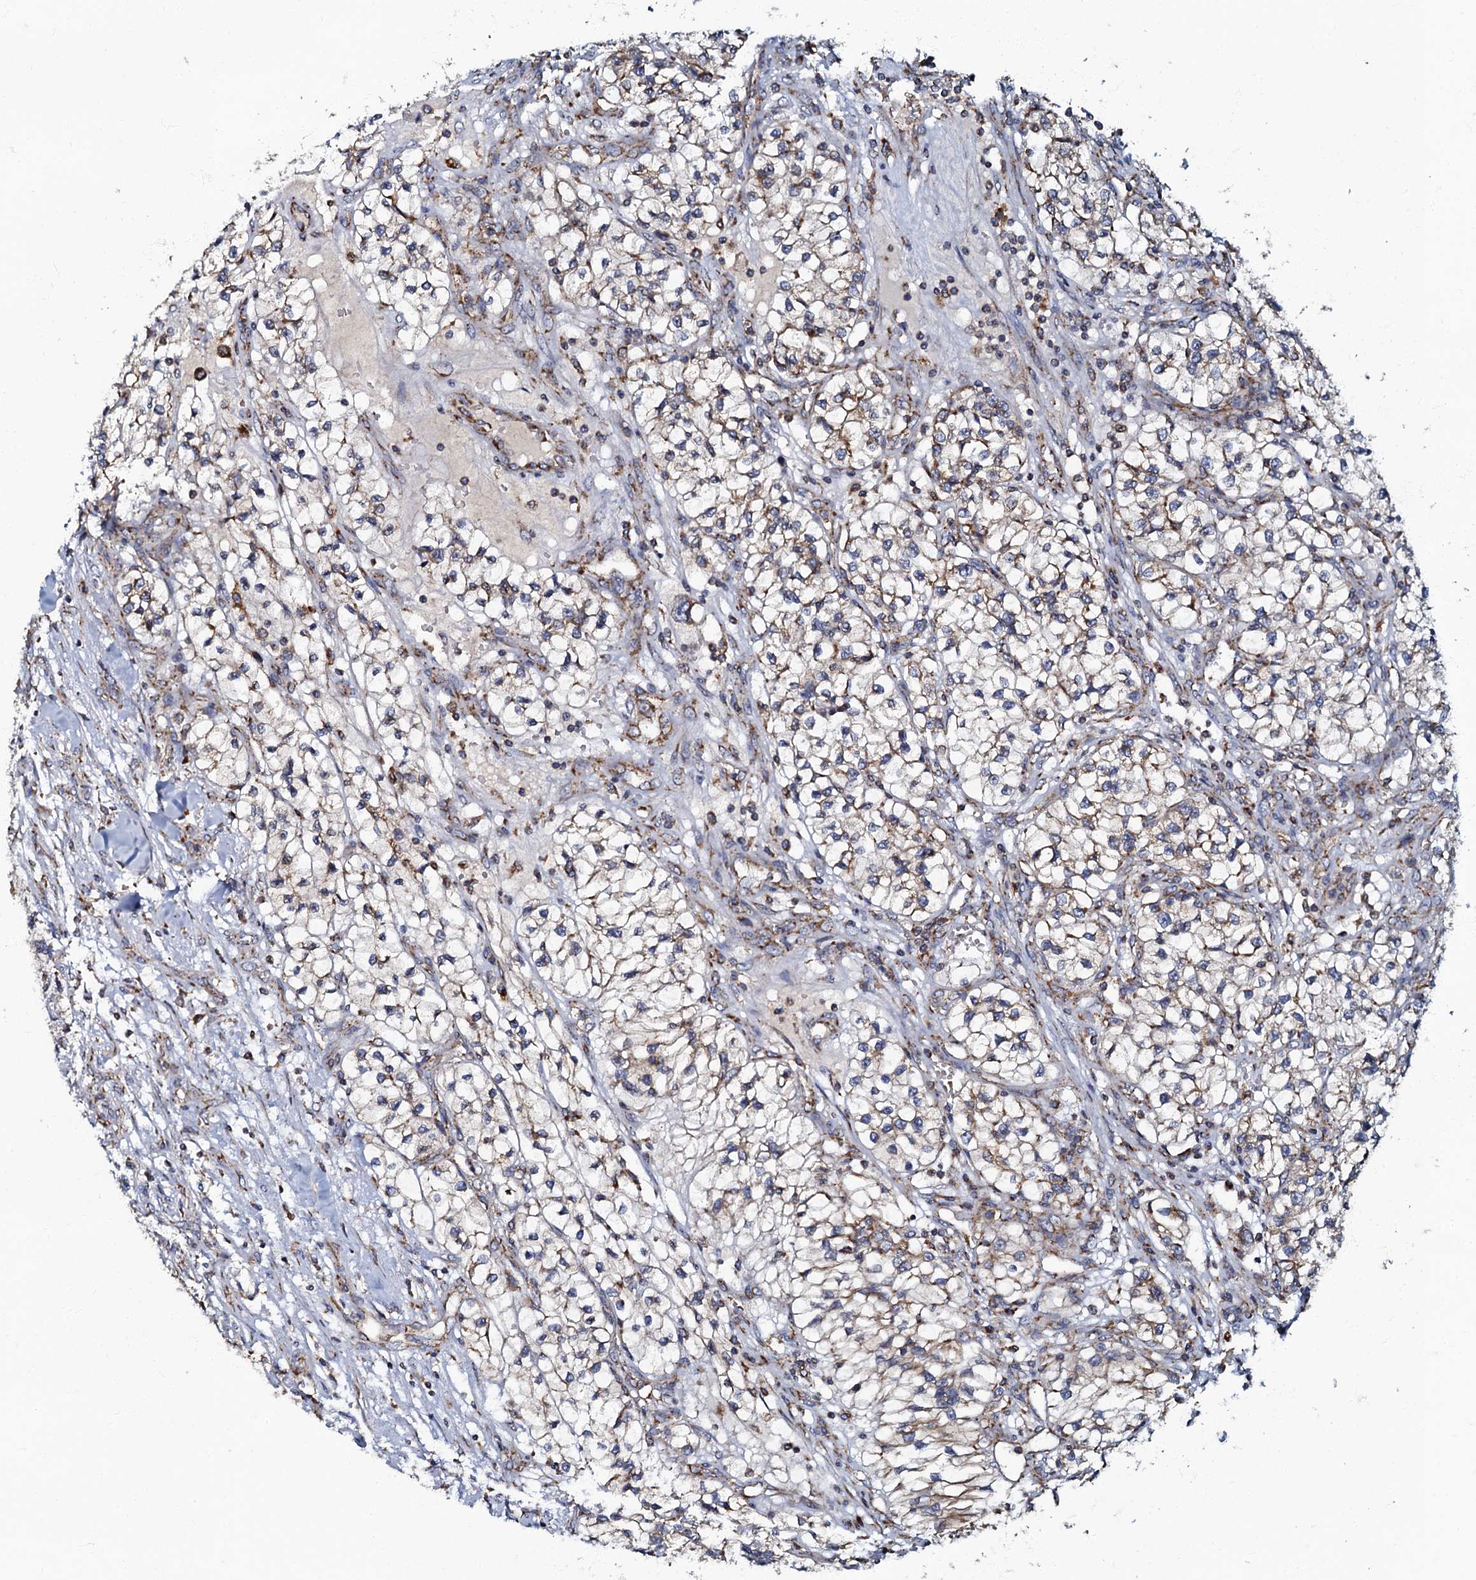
{"staining": {"intensity": "moderate", "quantity": "<25%", "location": "cytoplasmic/membranous"}, "tissue": "renal cancer", "cell_type": "Tumor cells", "image_type": "cancer", "snomed": [{"axis": "morphology", "description": "Adenocarcinoma, NOS"}, {"axis": "topography", "description": "Kidney"}], "caption": "A low amount of moderate cytoplasmic/membranous staining is seen in approximately <25% of tumor cells in renal adenocarcinoma tissue.", "gene": "NDUFA12", "patient": {"sex": "female", "age": 57}}